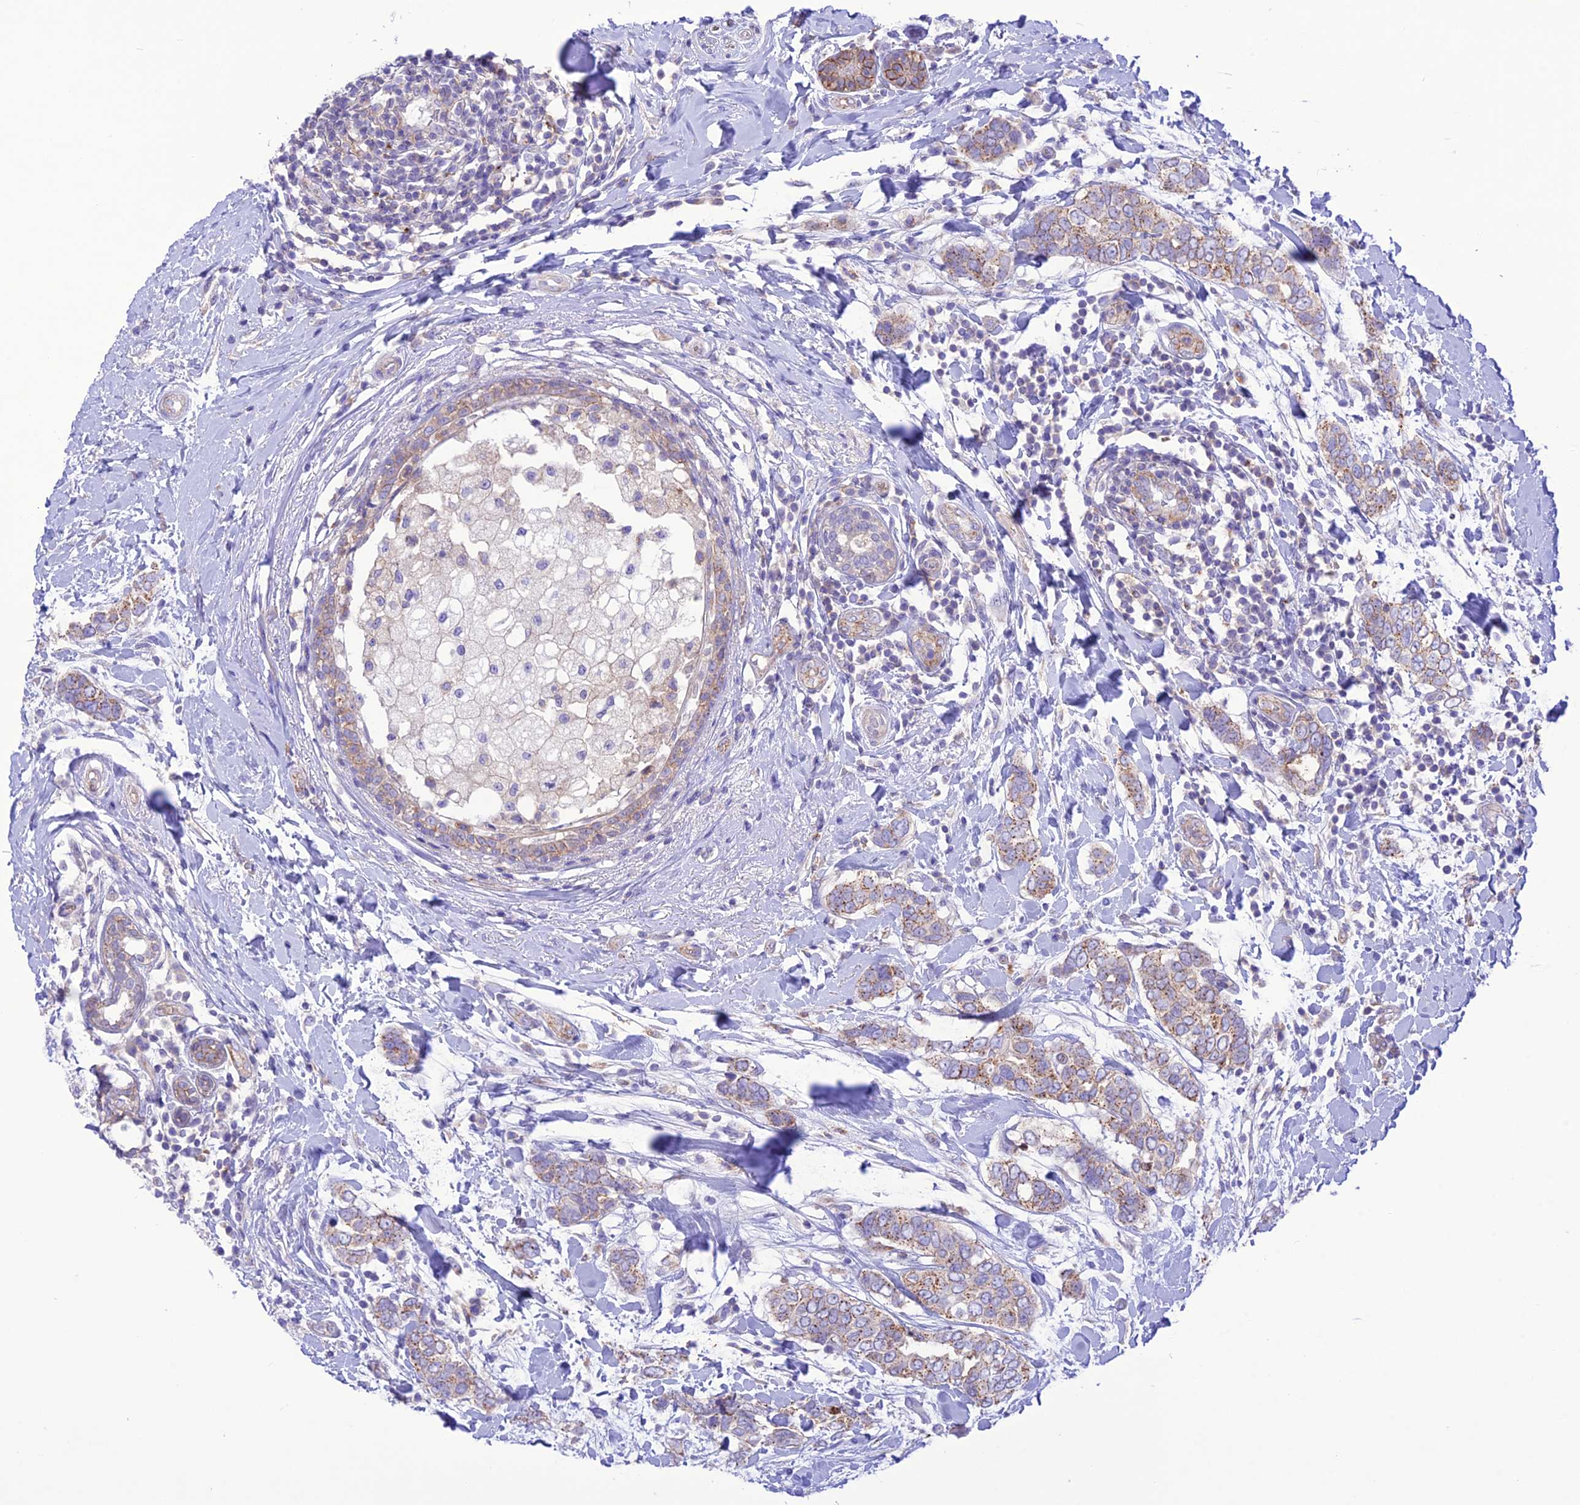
{"staining": {"intensity": "moderate", "quantity": ">75%", "location": "cytoplasmic/membranous"}, "tissue": "breast cancer", "cell_type": "Tumor cells", "image_type": "cancer", "snomed": [{"axis": "morphology", "description": "Lobular carcinoma"}, {"axis": "topography", "description": "Breast"}], "caption": "The histopathology image reveals immunohistochemical staining of breast cancer. There is moderate cytoplasmic/membranous positivity is appreciated in approximately >75% of tumor cells.", "gene": "CHSY3", "patient": {"sex": "female", "age": 51}}